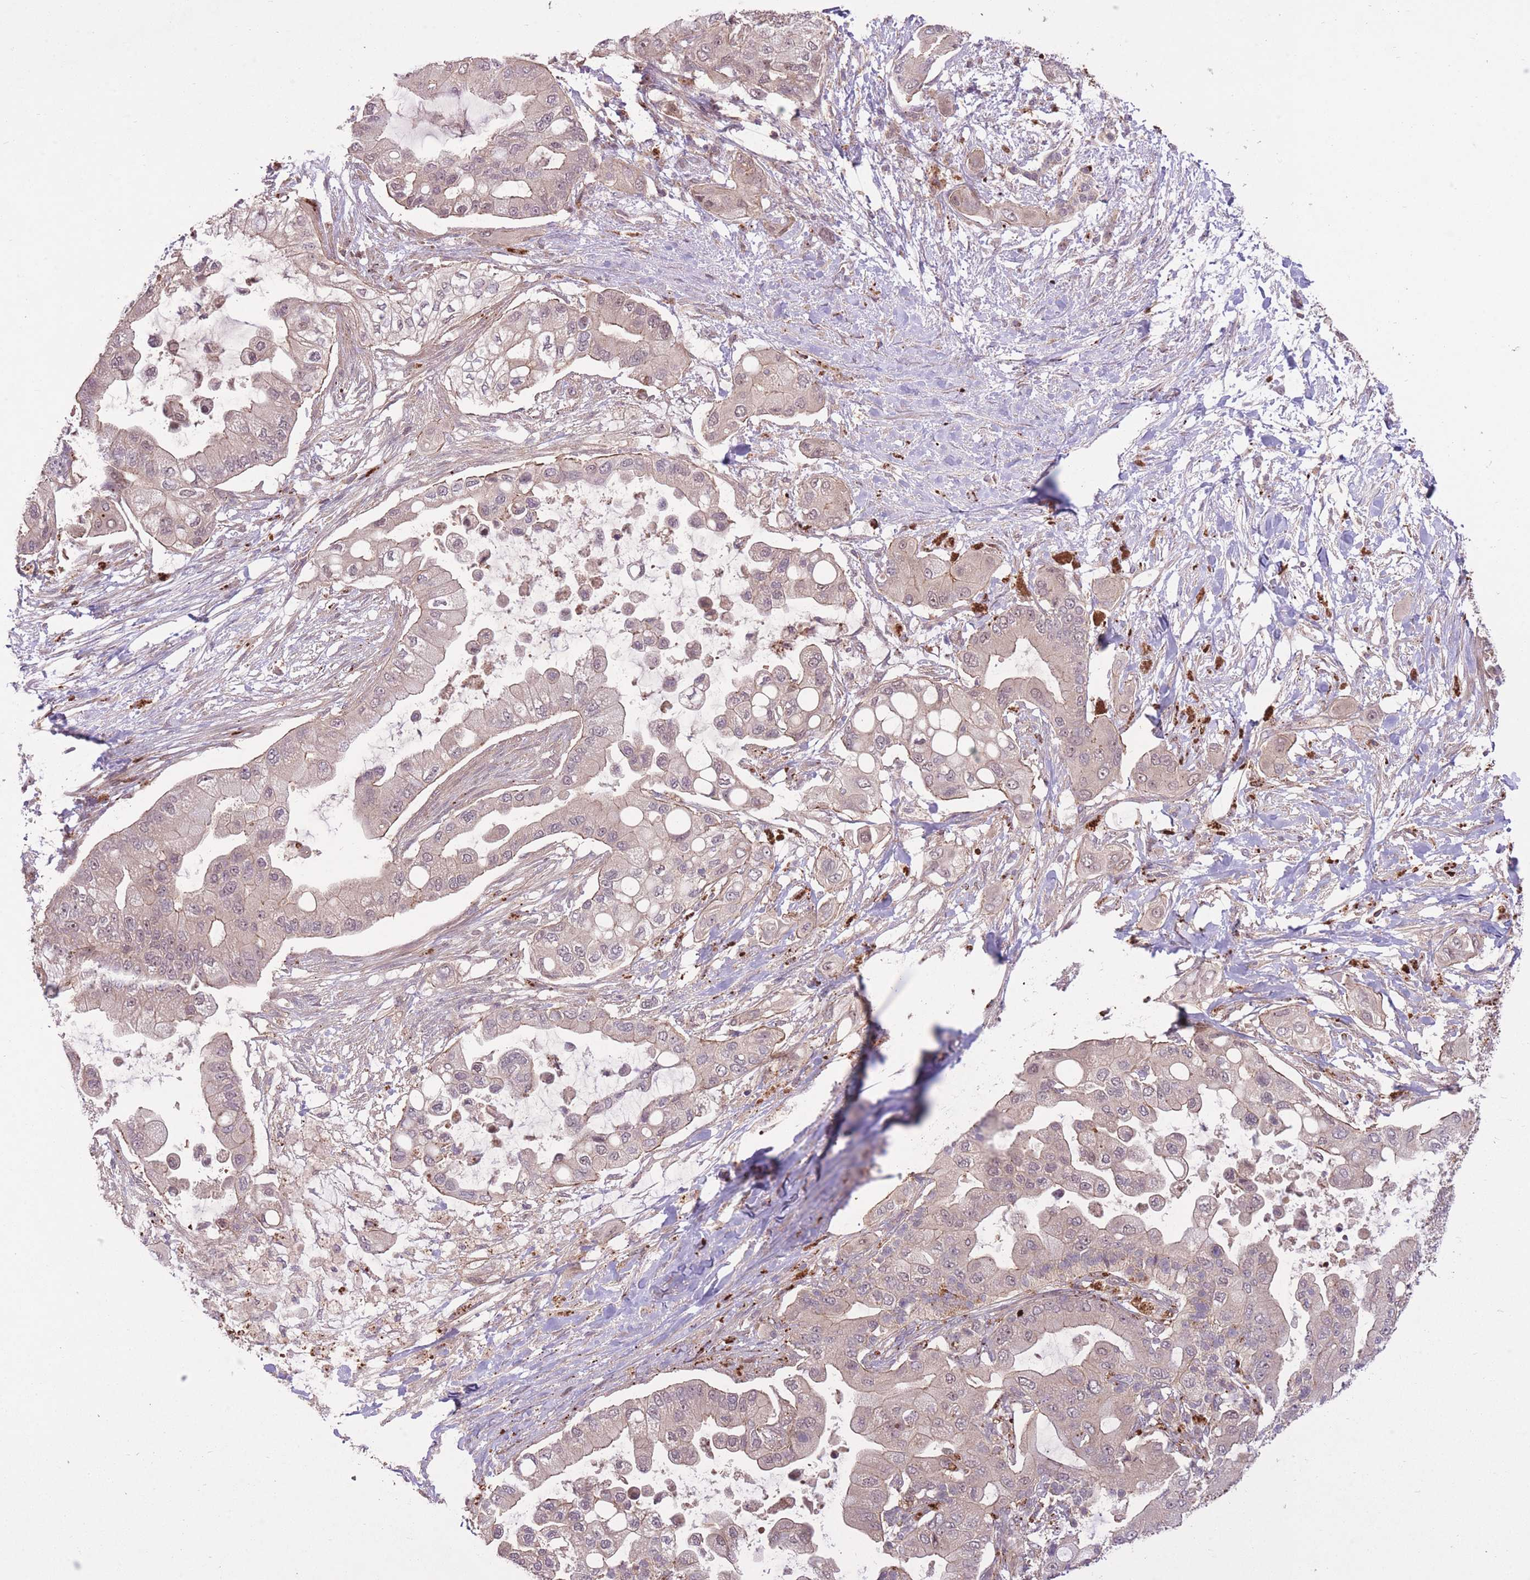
{"staining": {"intensity": "weak", "quantity": "<25%", "location": "cytoplasmic/membranous,nuclear"}, "tissue": "pancreatic cancer", "cell_type": "Tumor cells", "image_type": "cancer", "snomed": [{"axis": "morphology", "description": "Adenocarcinoma, NOS"}, {"axis": "topography", "description": "Pancreas"}], "caption": "Photomicrograph shows no protein expression in tumor cells of pancreatic adenocarcinoma tissue.", "gene": "POLR3F", "patient": {"sex": "male", "age": 57}}